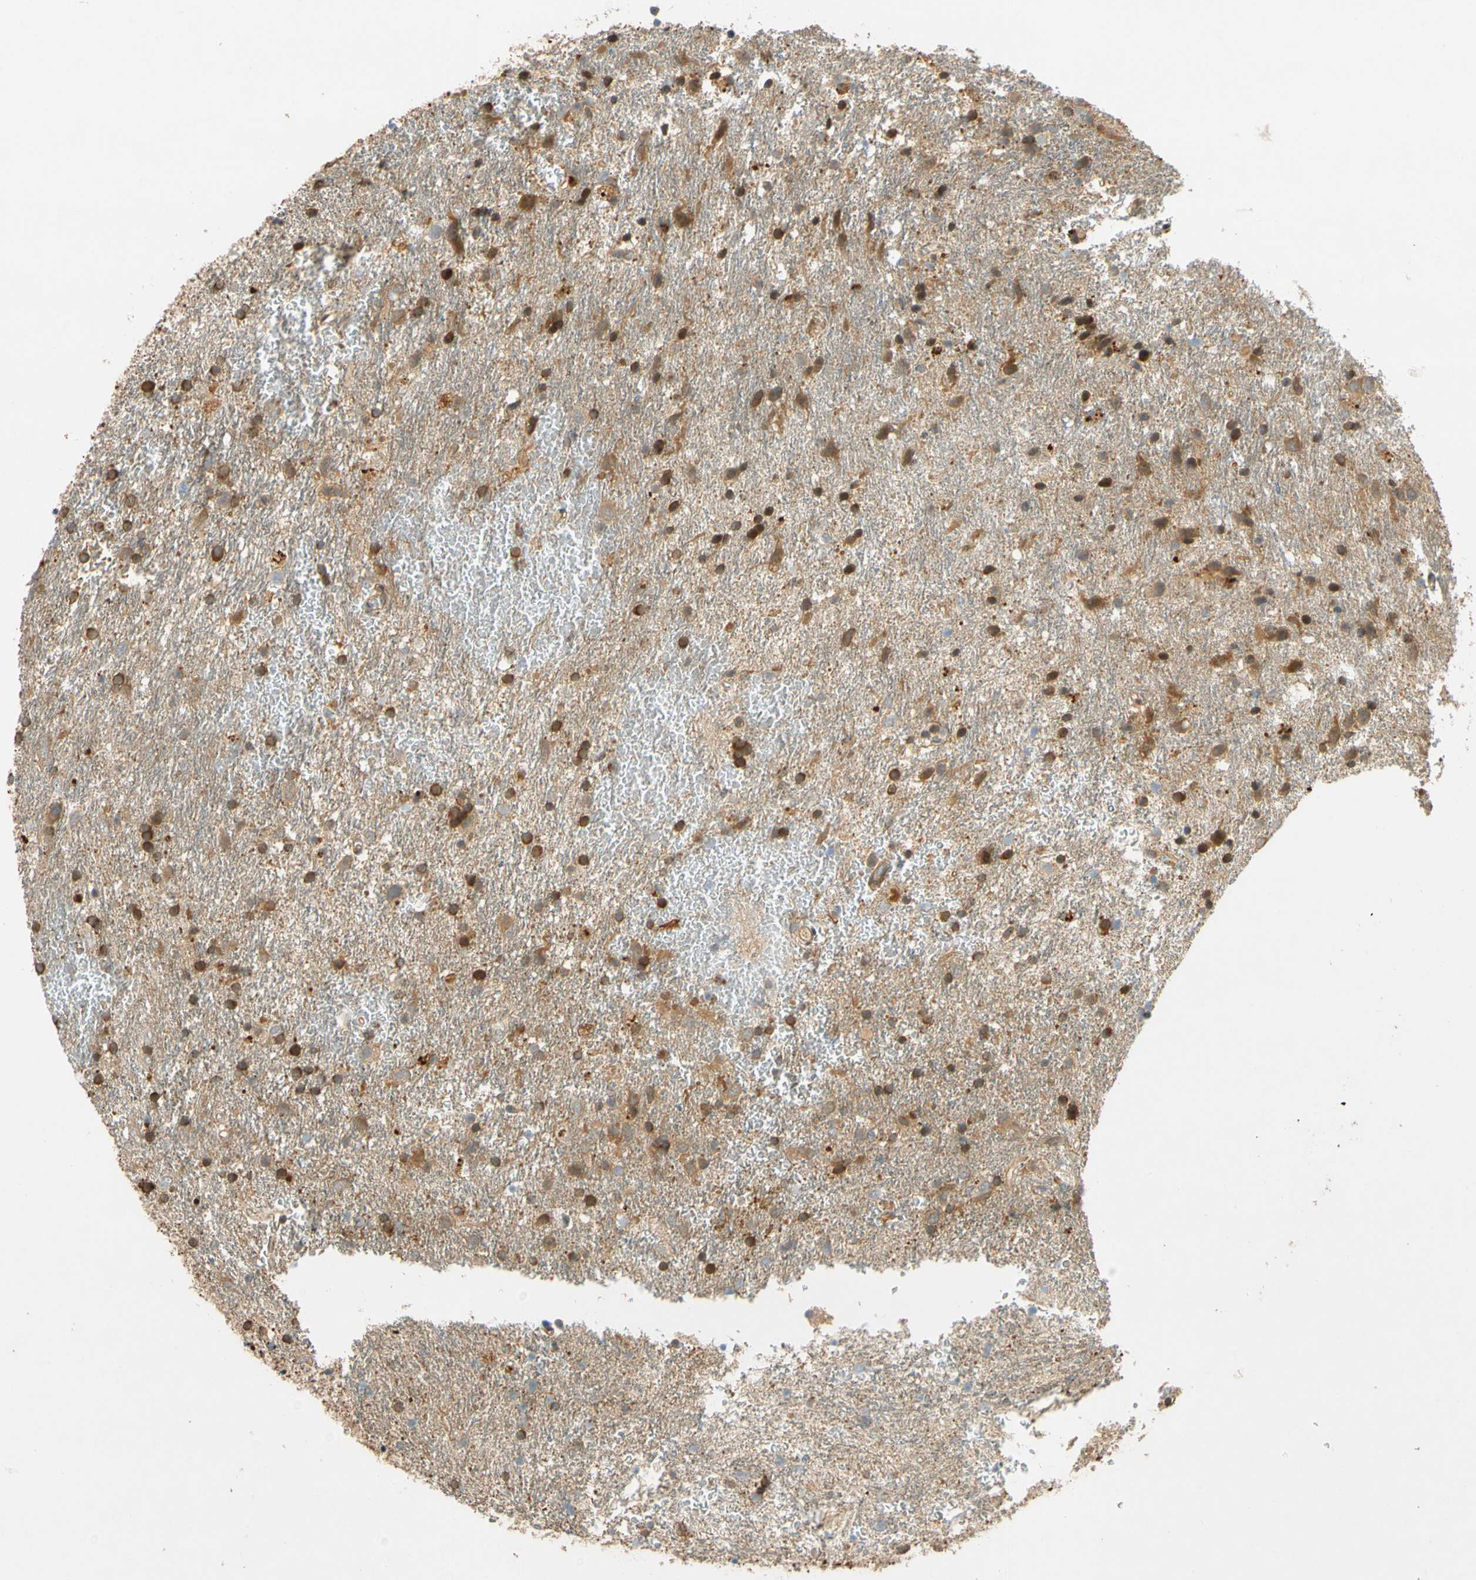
{"staining": {"intensity": "strong", "quantity": "25%-75%", "location": "cytoplasmic/membranous"}, "tissue": "glioma", "cell_type": "Tumor cells", "image_type": "cancer", "snomed": [{"axis": "morphology", "description": "Glioma, malignant, Low grade"}, {"axis": "topography", "description": "Brain"}], "caption": "Human low-grade glioma (malignant) stained with a brown dye shows strong cytoplasmic/membranous positive positivity in approximately 25%-75% of tumor cells.", "gene": "GATD1", "patient": {"sex": "male", "age": 77}}